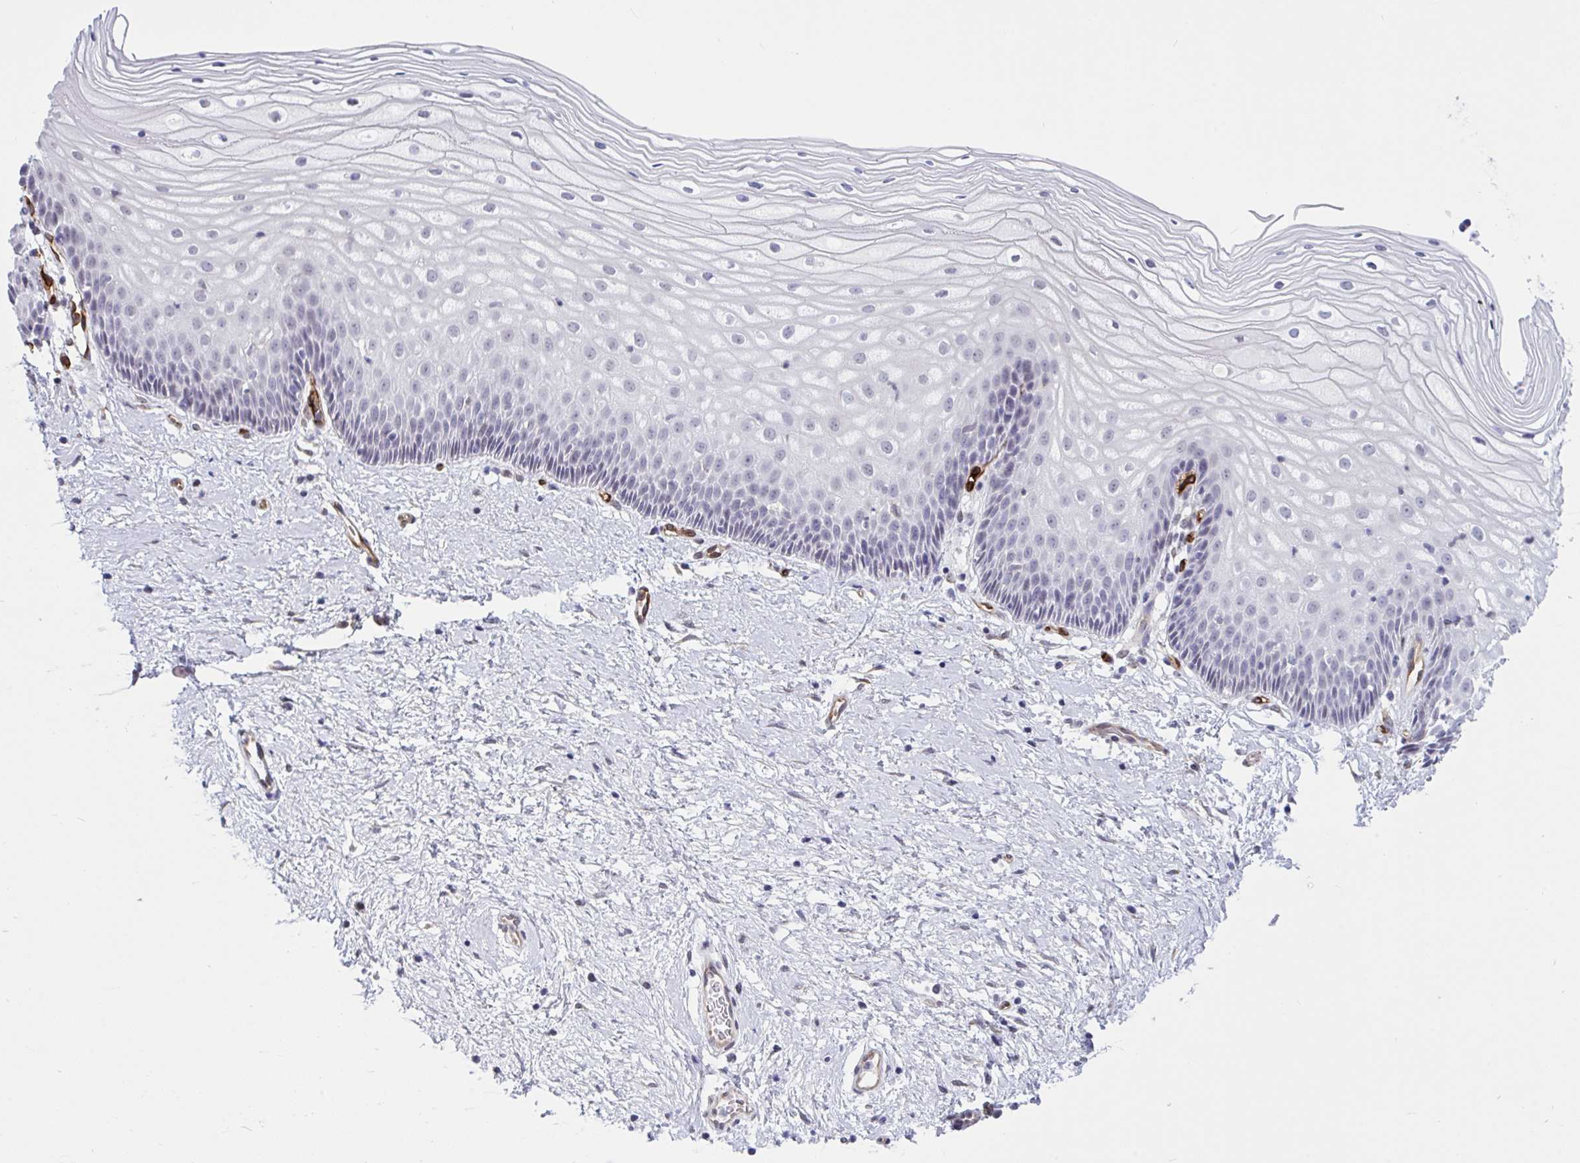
{"staining": {"intensity": "negative", "quantity": "none", "location": "none"}, "tissue": "cervix", "cell_type": "Glandular cells", "image_type": "normal", "snomed": [{"axis": "morphology", "description": "Normal tissue, NOS"}, {"axis": "topography", "description": "Cervix"}], "caption": "A photomicrograph of cervix stained for a protein exhibits no brown staining in glandular cells.", "gene": "EML1", "patient": {"sex": "female", "age": 36}}